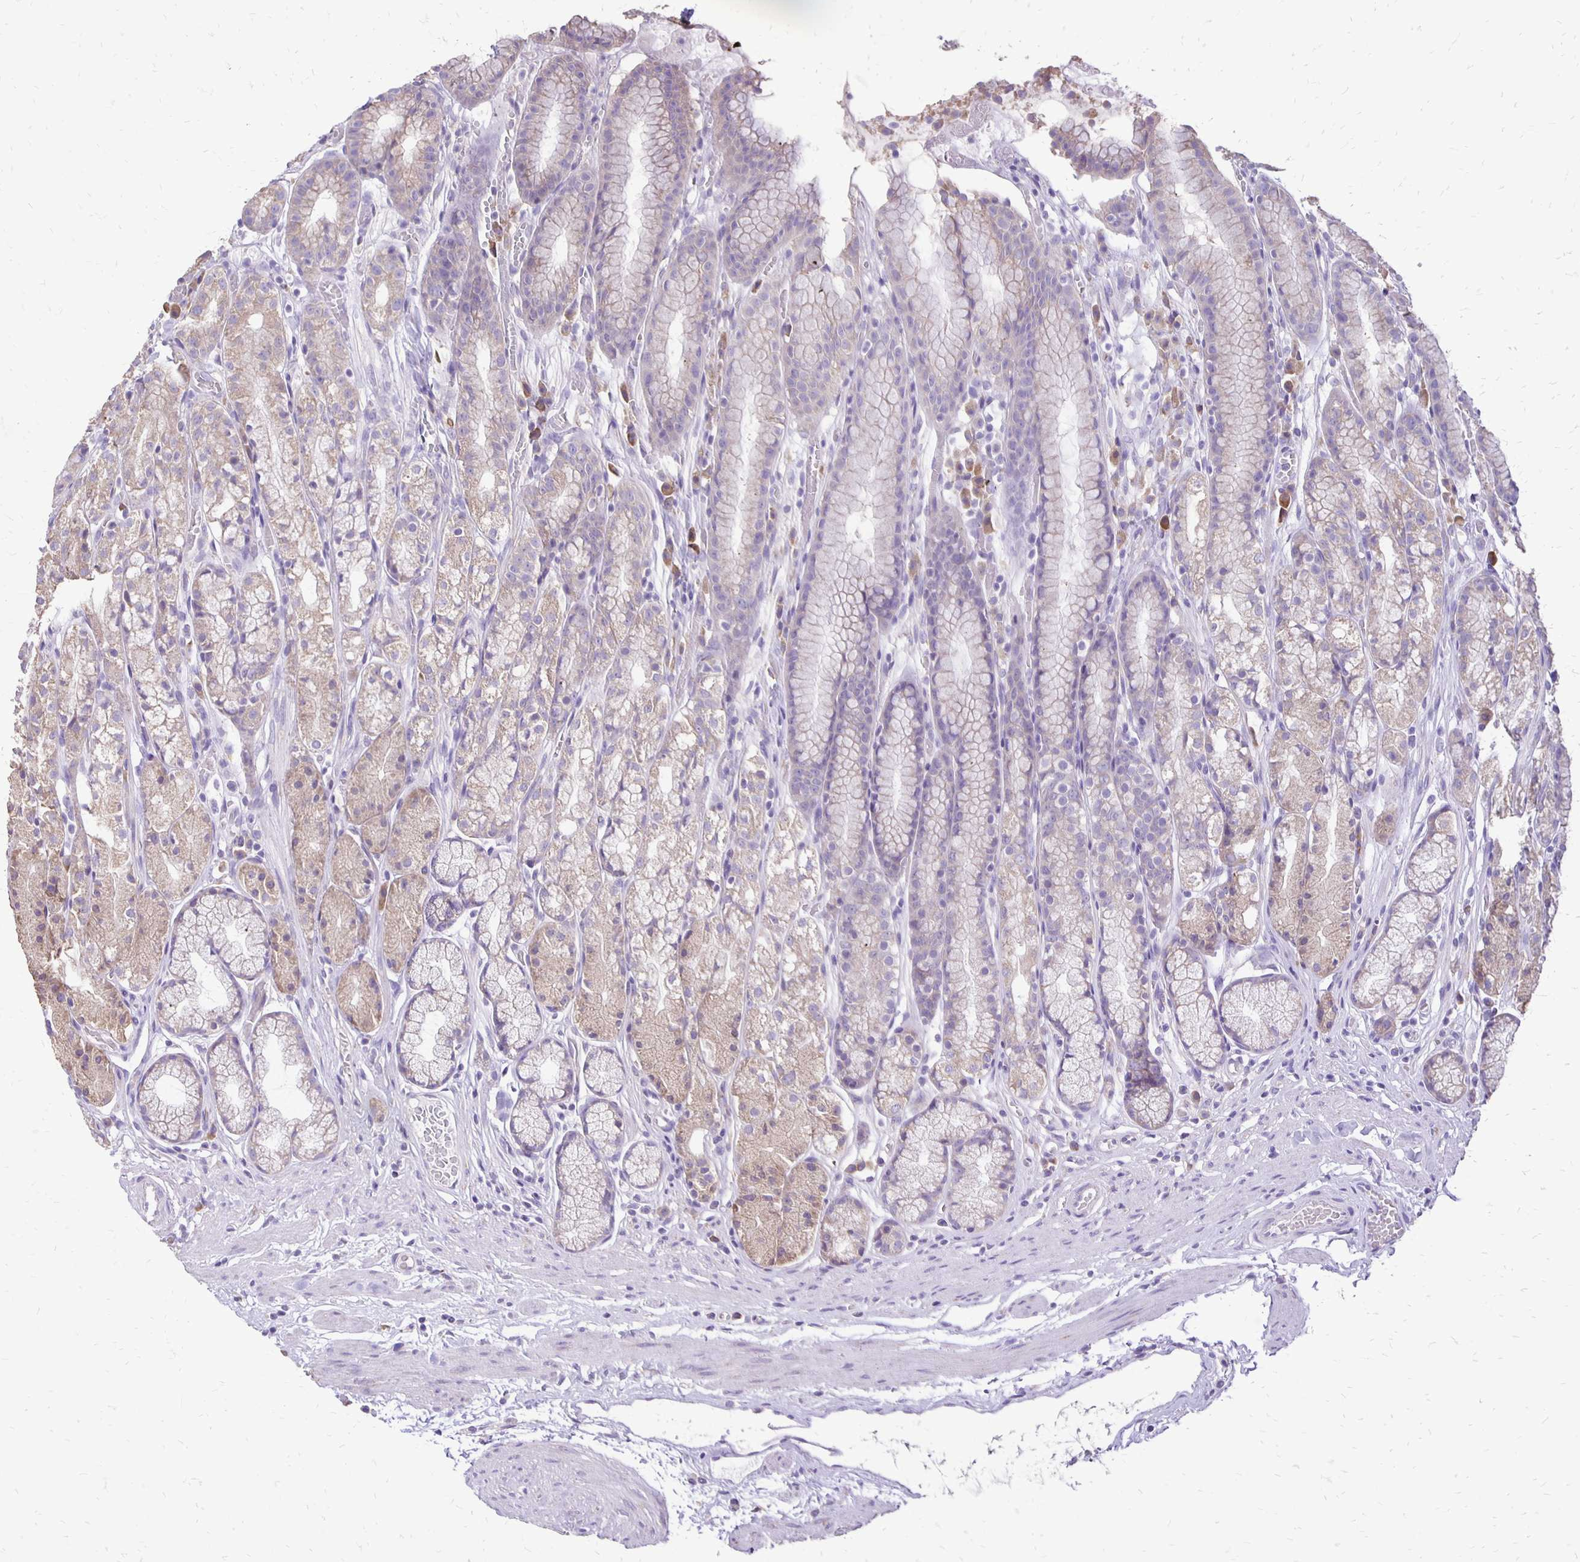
{"staining": {"intensity": "weak", "quantity": "25%-75%", "location": "cytoplasmic/membranous"}, "tissue": "stomach", "cell_type": "Glandular cells", "image_type": "normal", "snomed": [{"axis": "morphology", "description": "Normal tissue, NOS"}, {"axis": "topography", "description": "Smooth muscle"}, {"axis": "topography", "description": "Stomach"}], "caption": "Stomach stained for a protein (brown) reveals weak cytoplasmic/membranous positive staining in approximately 25%-75% of glandular cells.", "gene": "ANKRD45", "patient": {"sex": "male", "age": 70}}